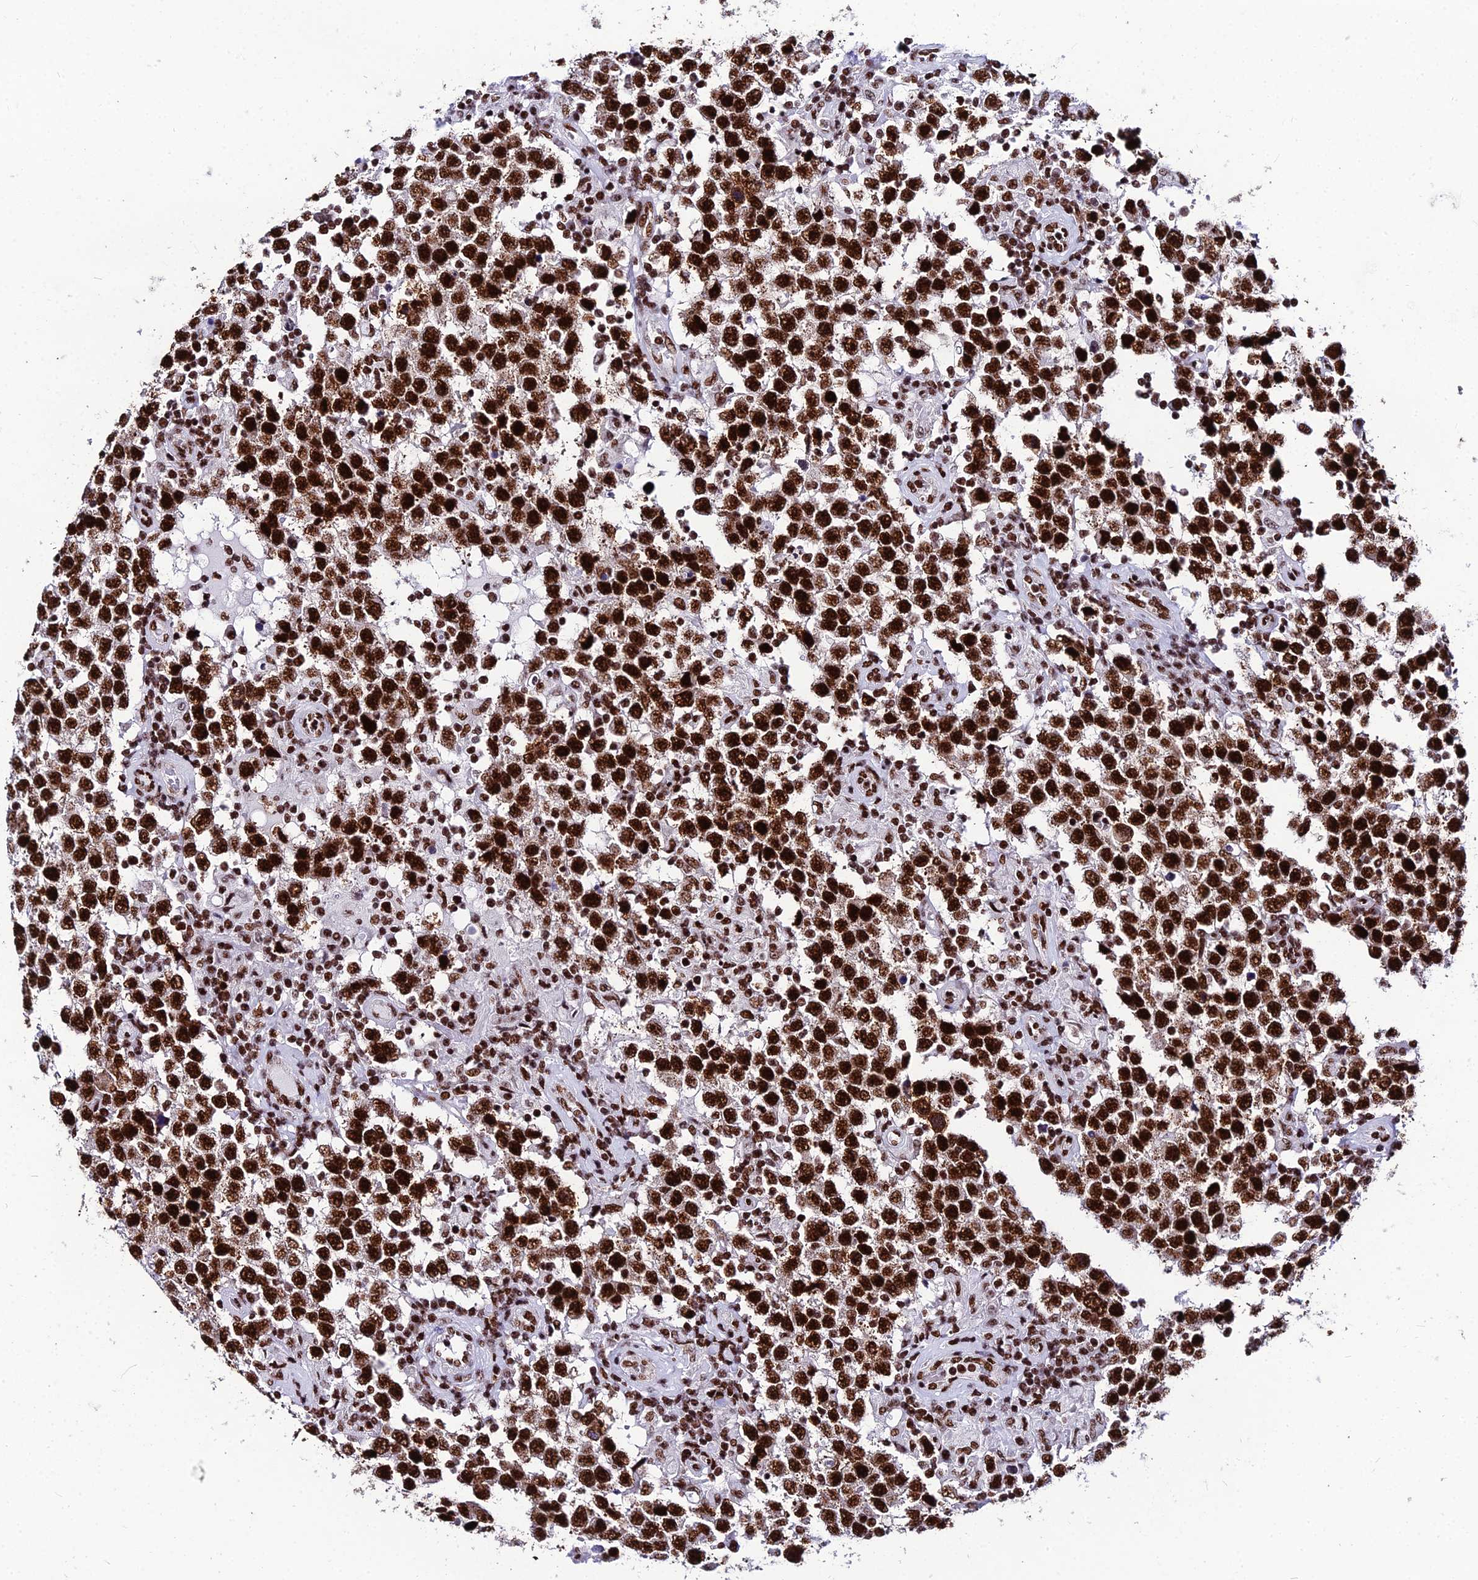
{"staining": {"intensity": "strong", "quantity": ">75%", "location": "nuclear"}, "tissue": "testis cancer", "cell_type": "Tumor cells", "image_type": "cancer", "snomed": [{"axis": "morphology", "description": "Normal tissue, NOS"}, {"axis": "morphology", "description": "Urothelial carcinoma, High grade"}, {"axis": "morphology", "description": "Seminoma, NOS"}, {"axis": "morphology", "description": "Carcinoma, Embryonal, NOS"}, {"axis": "topography", "description": "Urinary bladder"}, {"axis": "topography", "description": "Testis"}], "caption": "High-power microscopy captured an IHC micrograph of testis urothelial carcinoma (high-grade), revealing strong nuclear expression in approximately >75% of tumor cells. (DAB = brown stain, brightfield microscopy at high magnification).", "gene": "HNRNPH1", "patient": {"sex": "male", "age": 41}}